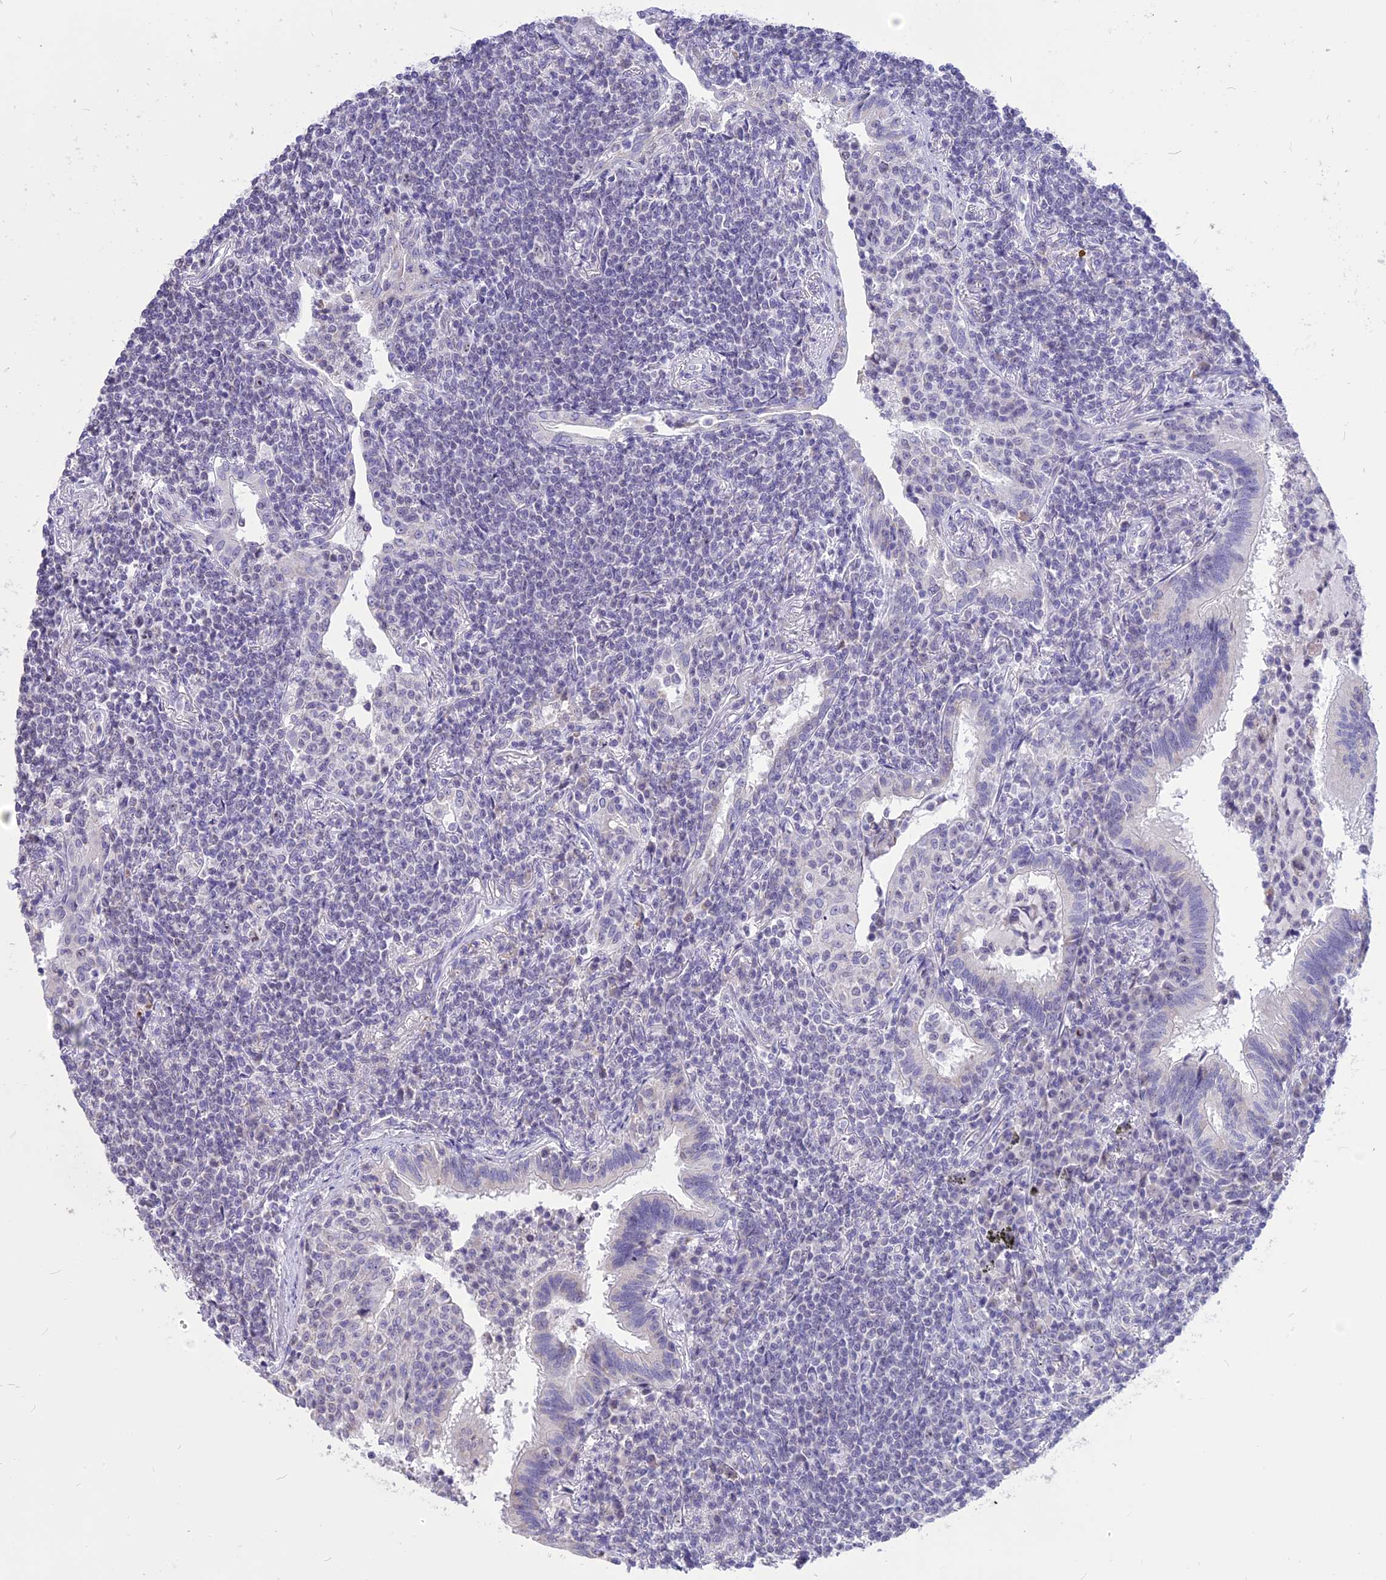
{"staining": {"intensity": "negative", "quantity": "none", "location": "none"}, "tissue": "lymphoma", "cell_type": "Tumor cells", "image_type": "cancer", "snomed": [{"axis": "morphology", "description": "Malignant lymphoma, non-Hodgkin's type, Low grade"}, {"axis": "topography", "description": "Lung"}], "caption": "Human lymphoma stained for a protein using immunohistochemistry (IHC) reveals no staining in tumor cells.", "gene": "CMSS1", "patient": {"sex": "female", "age": 71}}